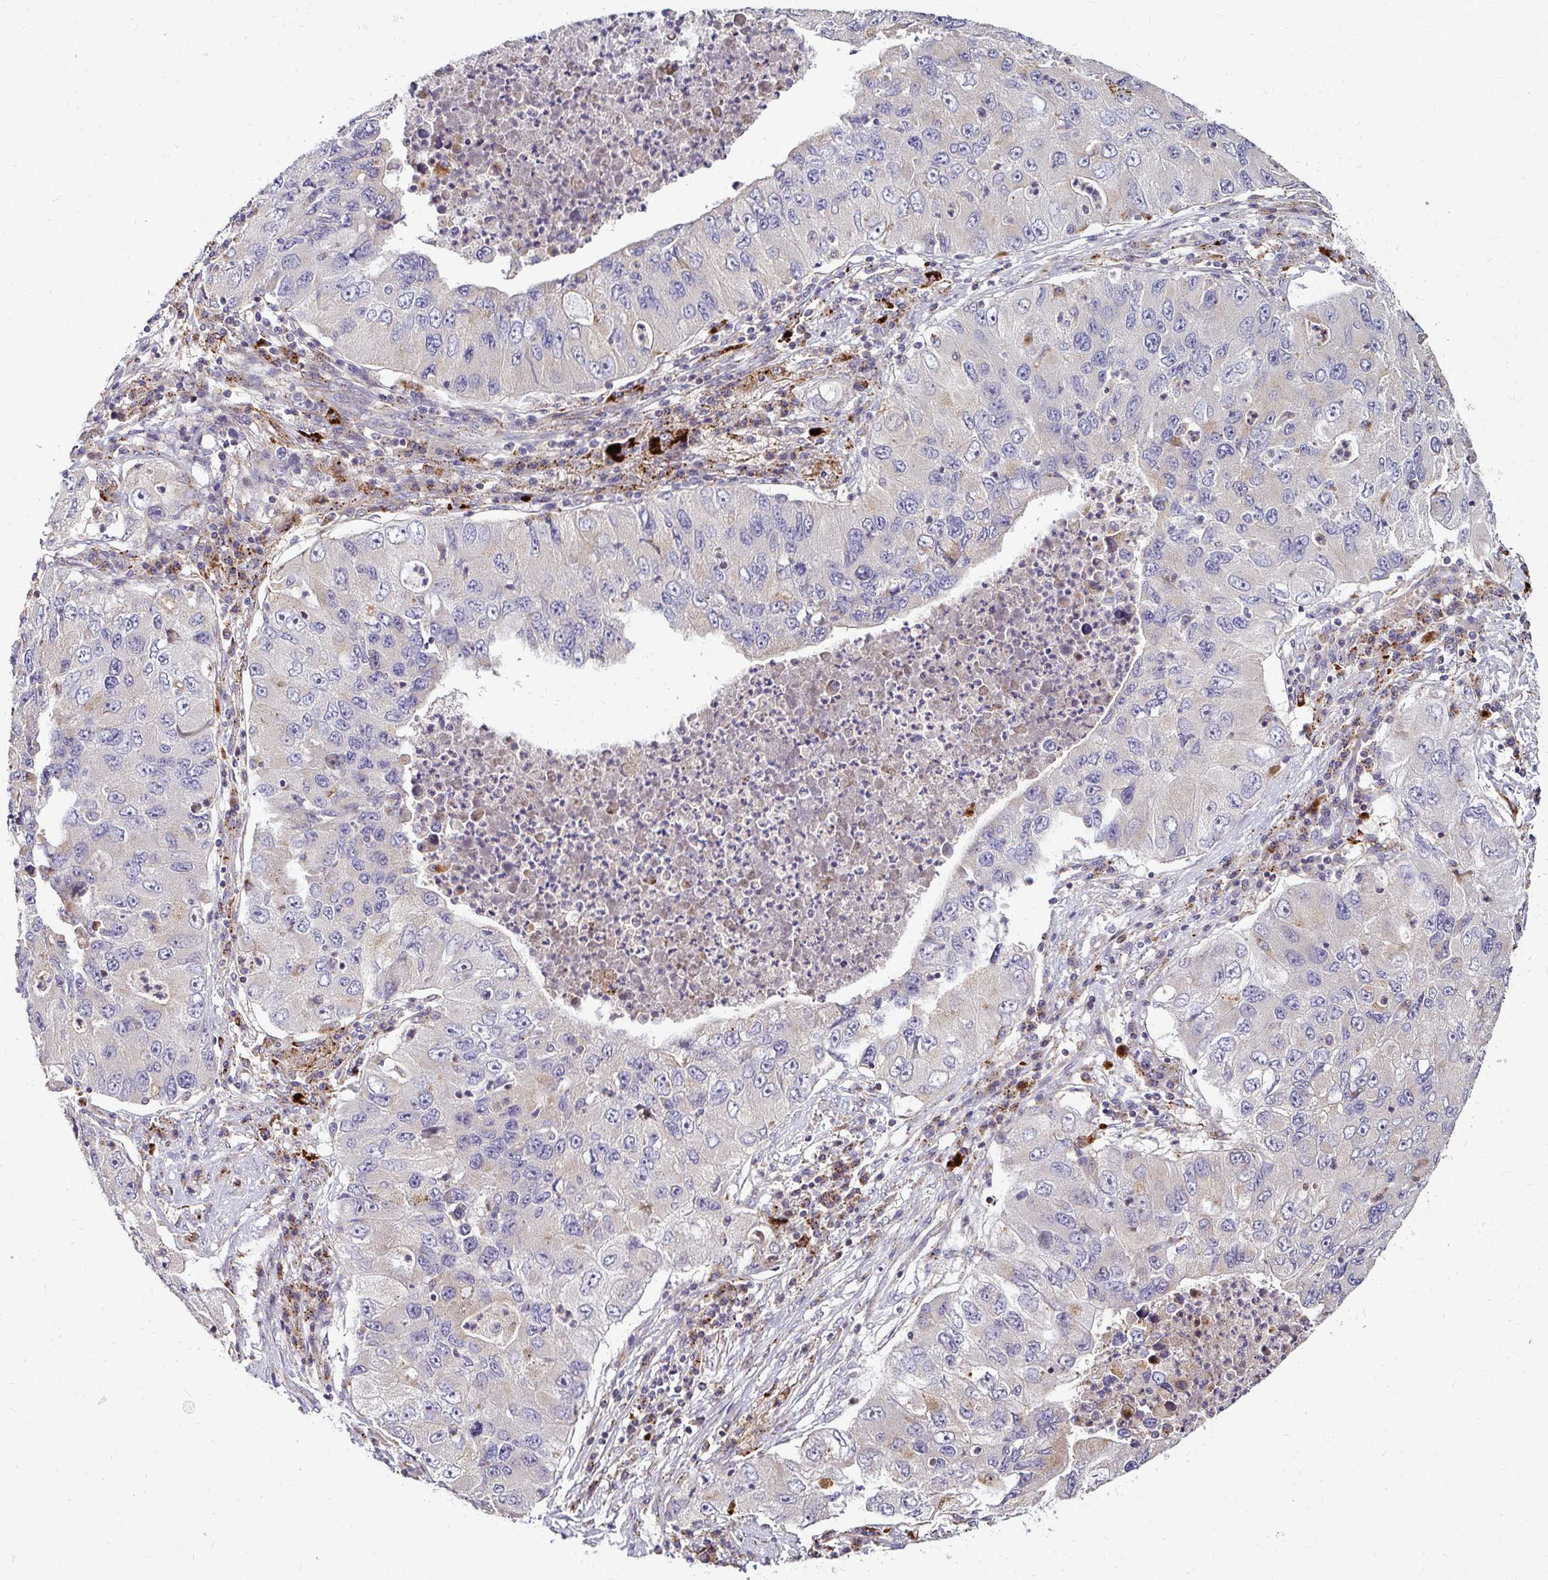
{"staining": {"intensity": "weak", "quantity": "<25%", "location": "cytoplasmic/membranous"}, "tissue": "lung cancer", "cell_type": "Tumor cells", "image_type": "cancer", "snomed": [{"axis": "morphology", "description": "Adenocarcinoma, NOS"}, {"axis": "morphology", "description": "Adenocarcinoma, metastatic, NOS"}, {"axis": "topography", "description": "Lymph node"}, {"axis": "topography", "description": "Lung"}], "caption": "High power microscopy photomicrograph of an IHC histopathology image of lung cancer, revealing no significant staining in tumor cells.", "gene": "IDUA", "patient": {"sex": "female", "age": 54}}